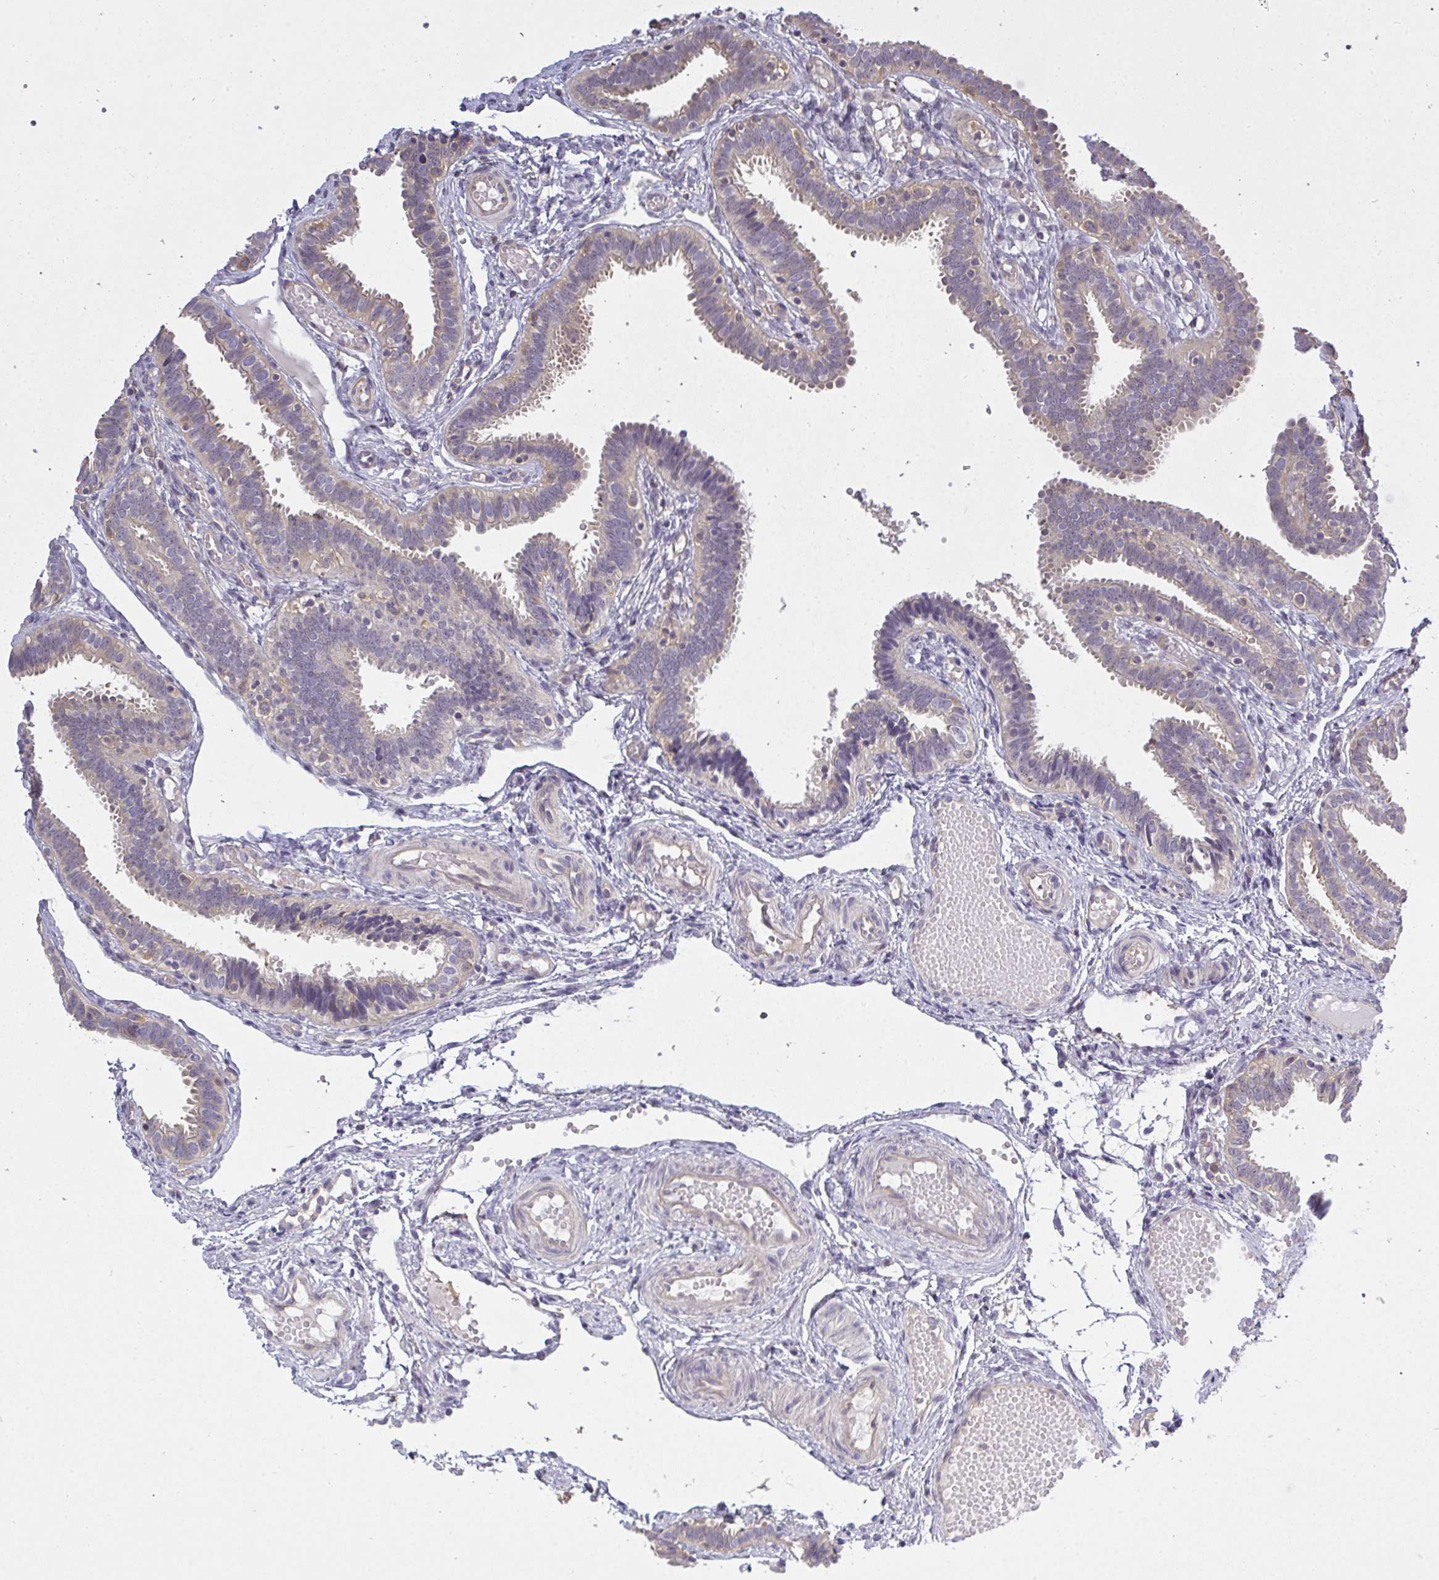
{"staining": {"intensity": "weak", "quantity": "25%-75%", "location": "cytoplasmic/membranous"}, "tissue": "fallopian tube", "cell_type": "Glandular cells", "image_type": "normal", "snomed": [{"axis": "morphology", "description": "Normal tissue, NOS"}, {"axis": "topography", "description": "Fallopian tube"}], "caption": "IHC image of unremarkable human fallopian tube stained for a protein (brown), which exhibits low levels of weak cytoplasmic/membranous expression in about 25%-75% of glandular cells.", "gene": "GSDMB", "patient": {"sex": "female", "age": 37}}